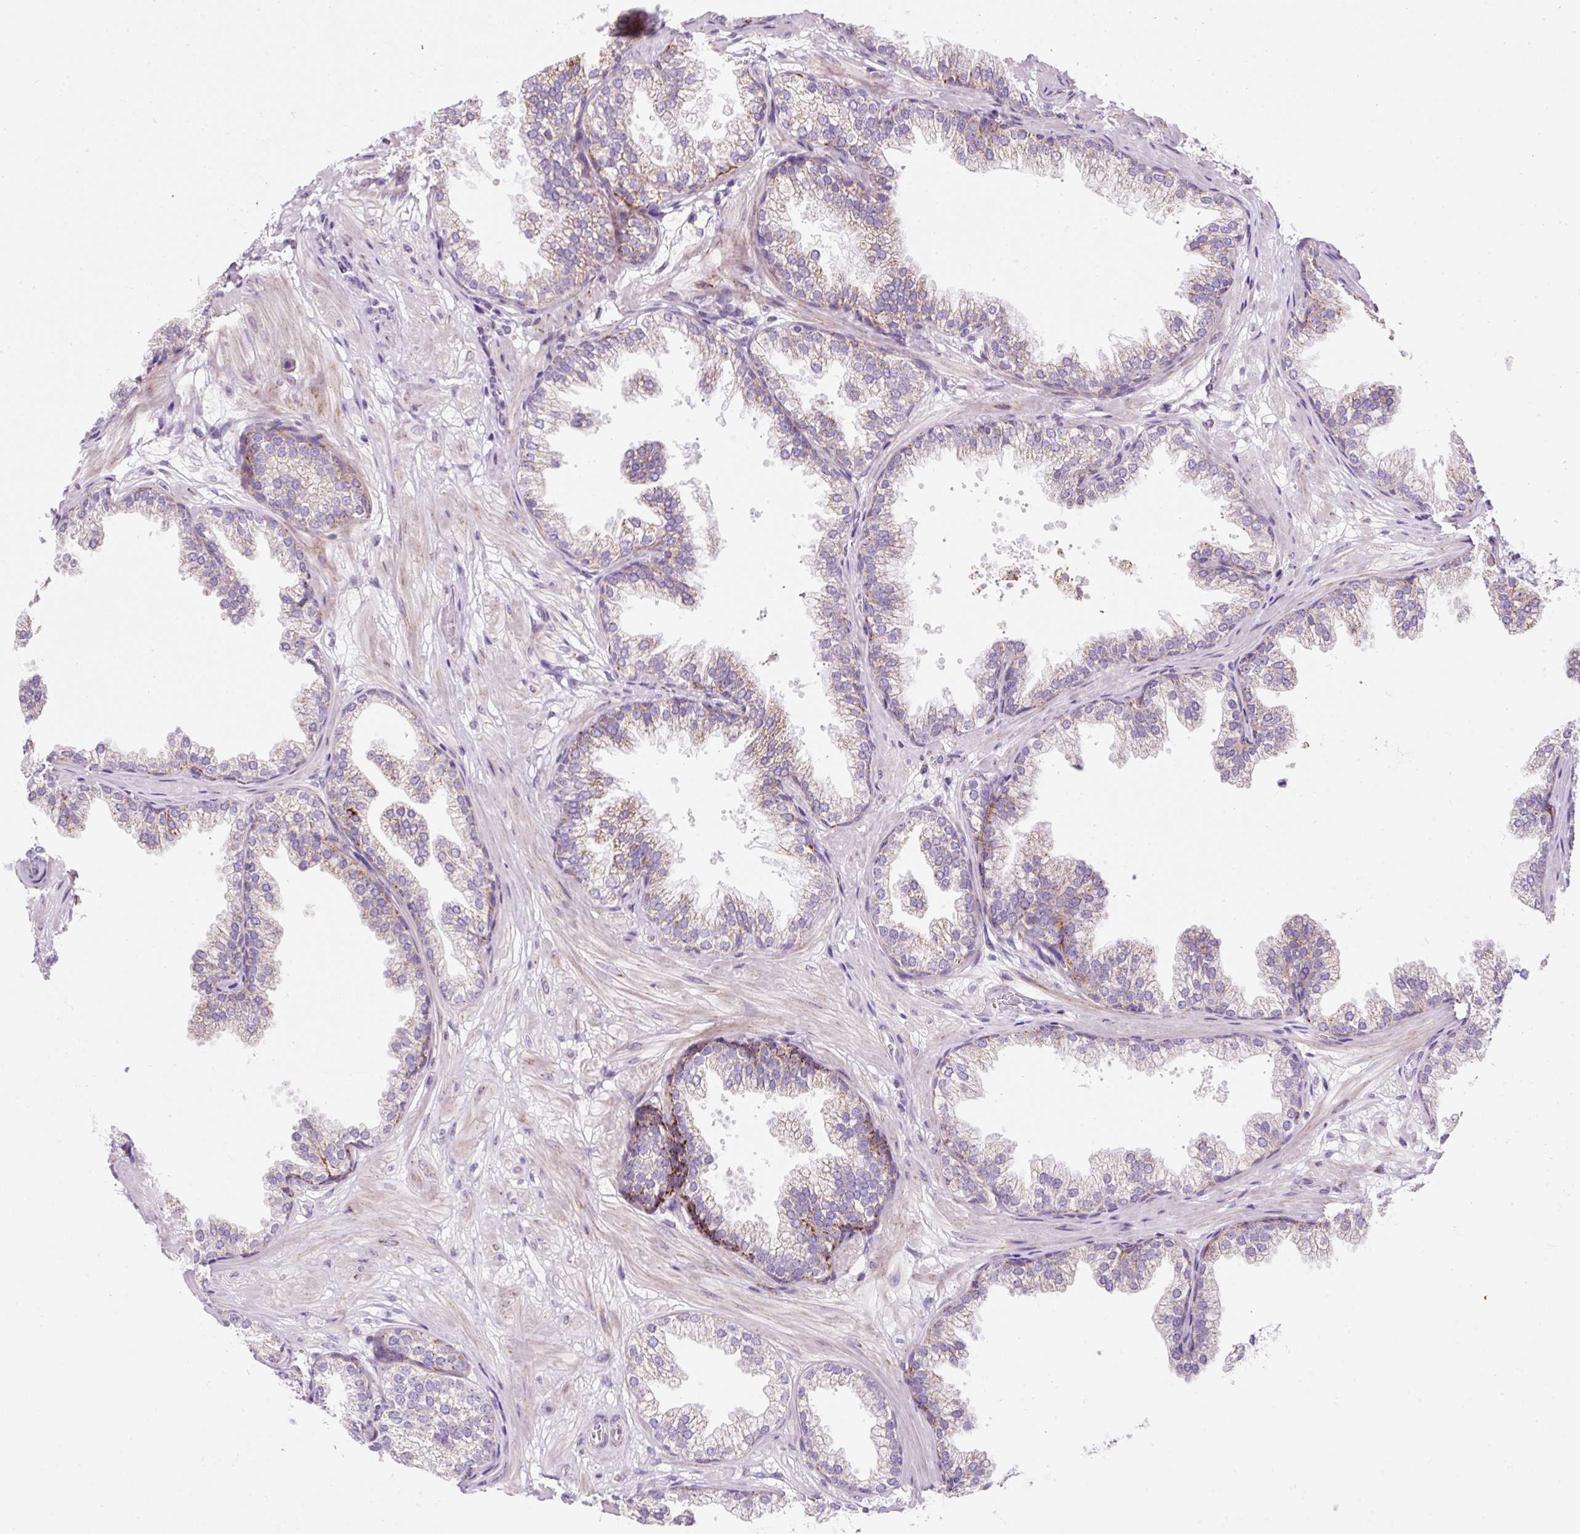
{"staining": {"intensity": "moderate", "quantity": "25%-75%", "location": "cytoplasmic/membranous"}, "tissue": "prostate", "cell_type": "Glandular cells", "image_type": "normal", "snomed": [{"axis": "morphology", "description": "Normal tissue, NOS"}, {"axis": "topography", "description": "Prostate"}], "caption": "Human prostate stained for a protein (brown) displays moderate cytoplasmic/membranous positive staining in about 25%-75% of glandular cells.", "gene": "PLPP2", "patient": {"sex": "male", "age": 37}}